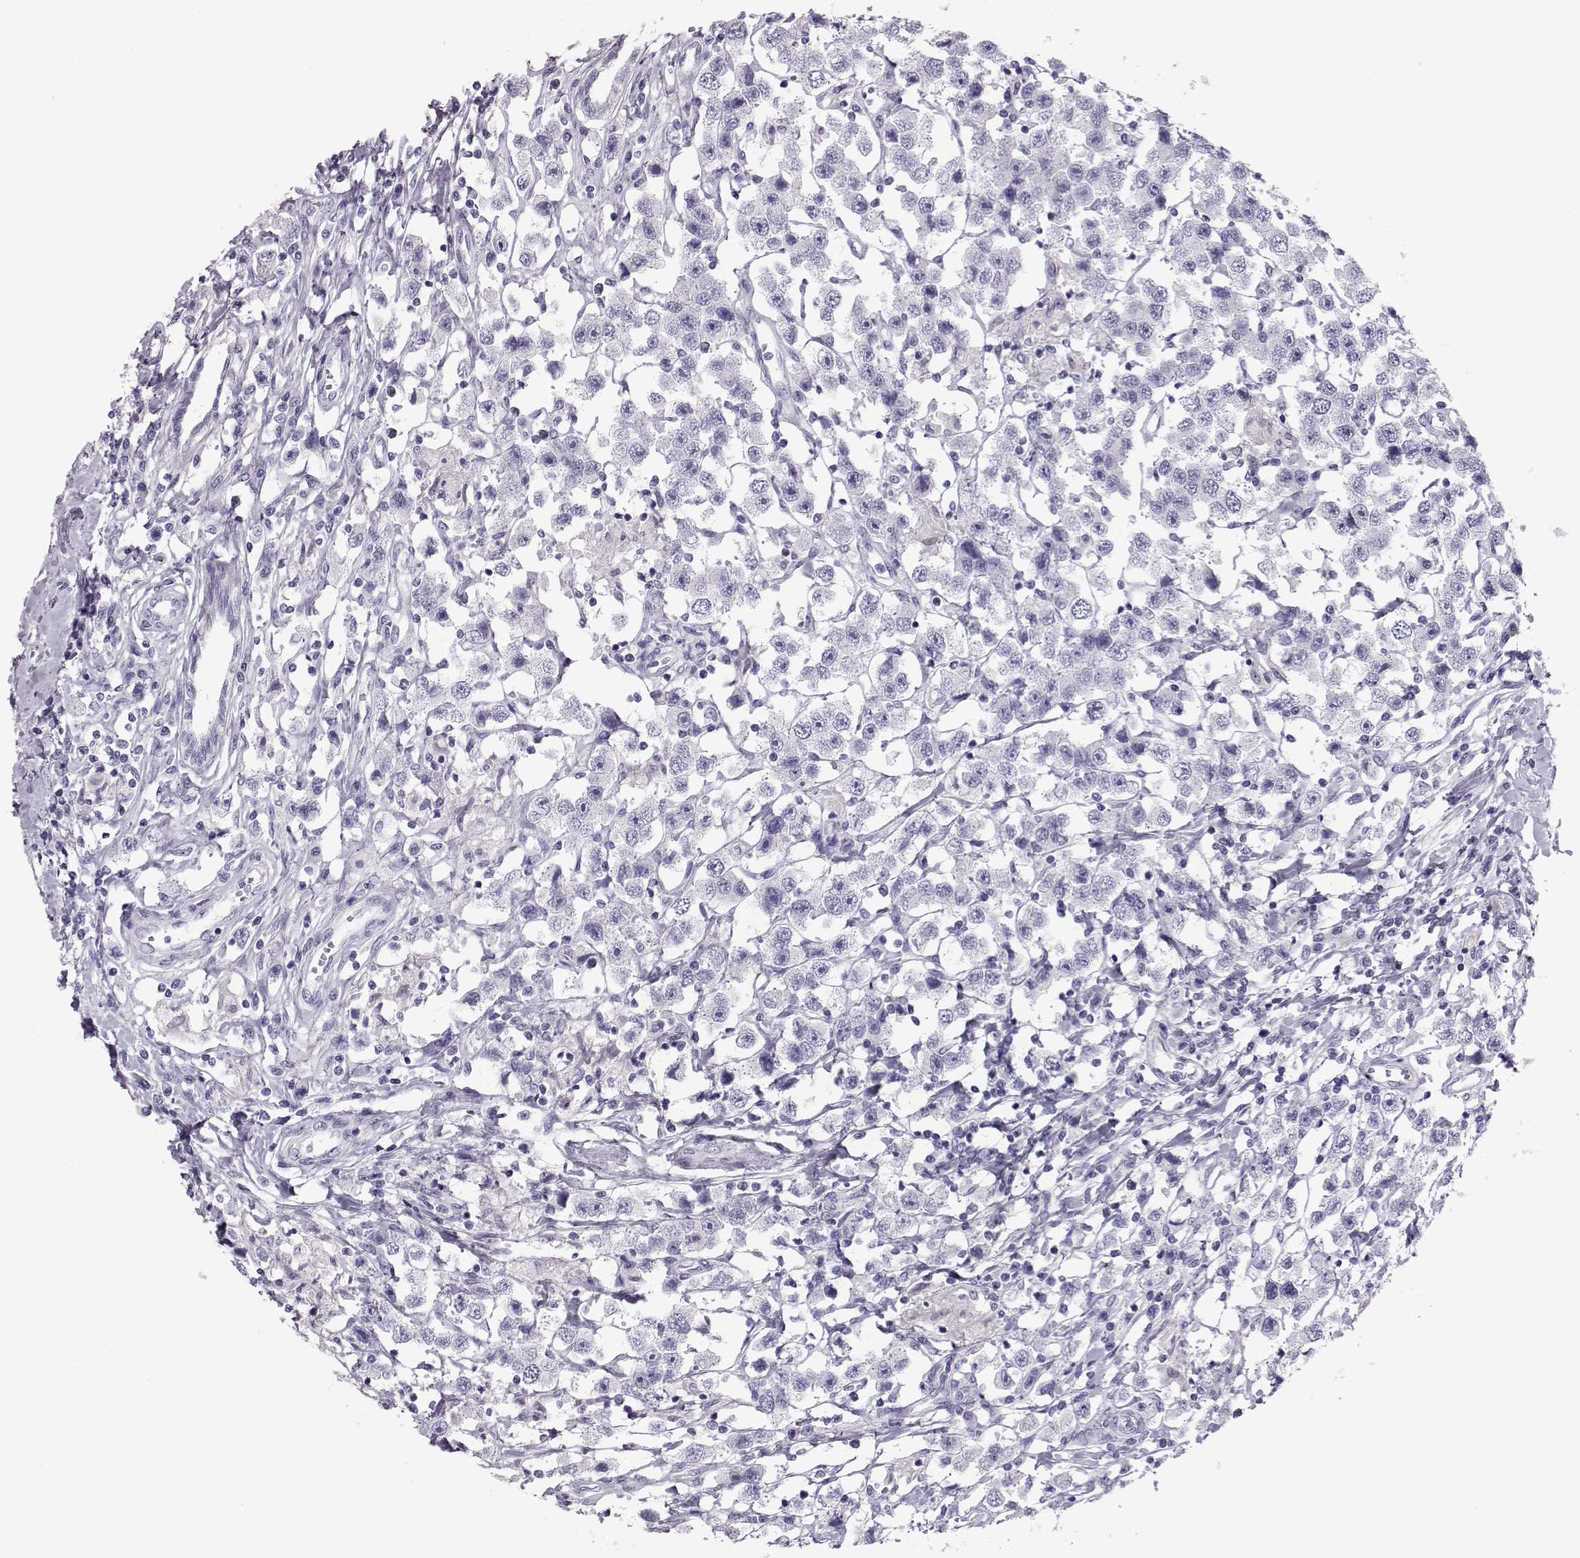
{"staining": {"intensity": "negative", "quantity": "none", "location": "none"}, "tissue": "testis cancer", "cell_type": "Tumor cells", "image_type": "cancer", "snomed": [{"axis": "morphology", "description": "Seminoma, NOS"}, {"axis": "topography", "description": "Testis"}], "caption": "Immunohistochemistry (IHC) photomicrograph of human seminoma (testis) stained for a protein (brown), which reveals no positivity in tumor cells. (DAB (3,3'-diaminobenzidine) immunohistochemistry visualized using brightfield microscopy, high magnification).", "gene": "RD3", "patient": {"sex": "male", "age": 45}}